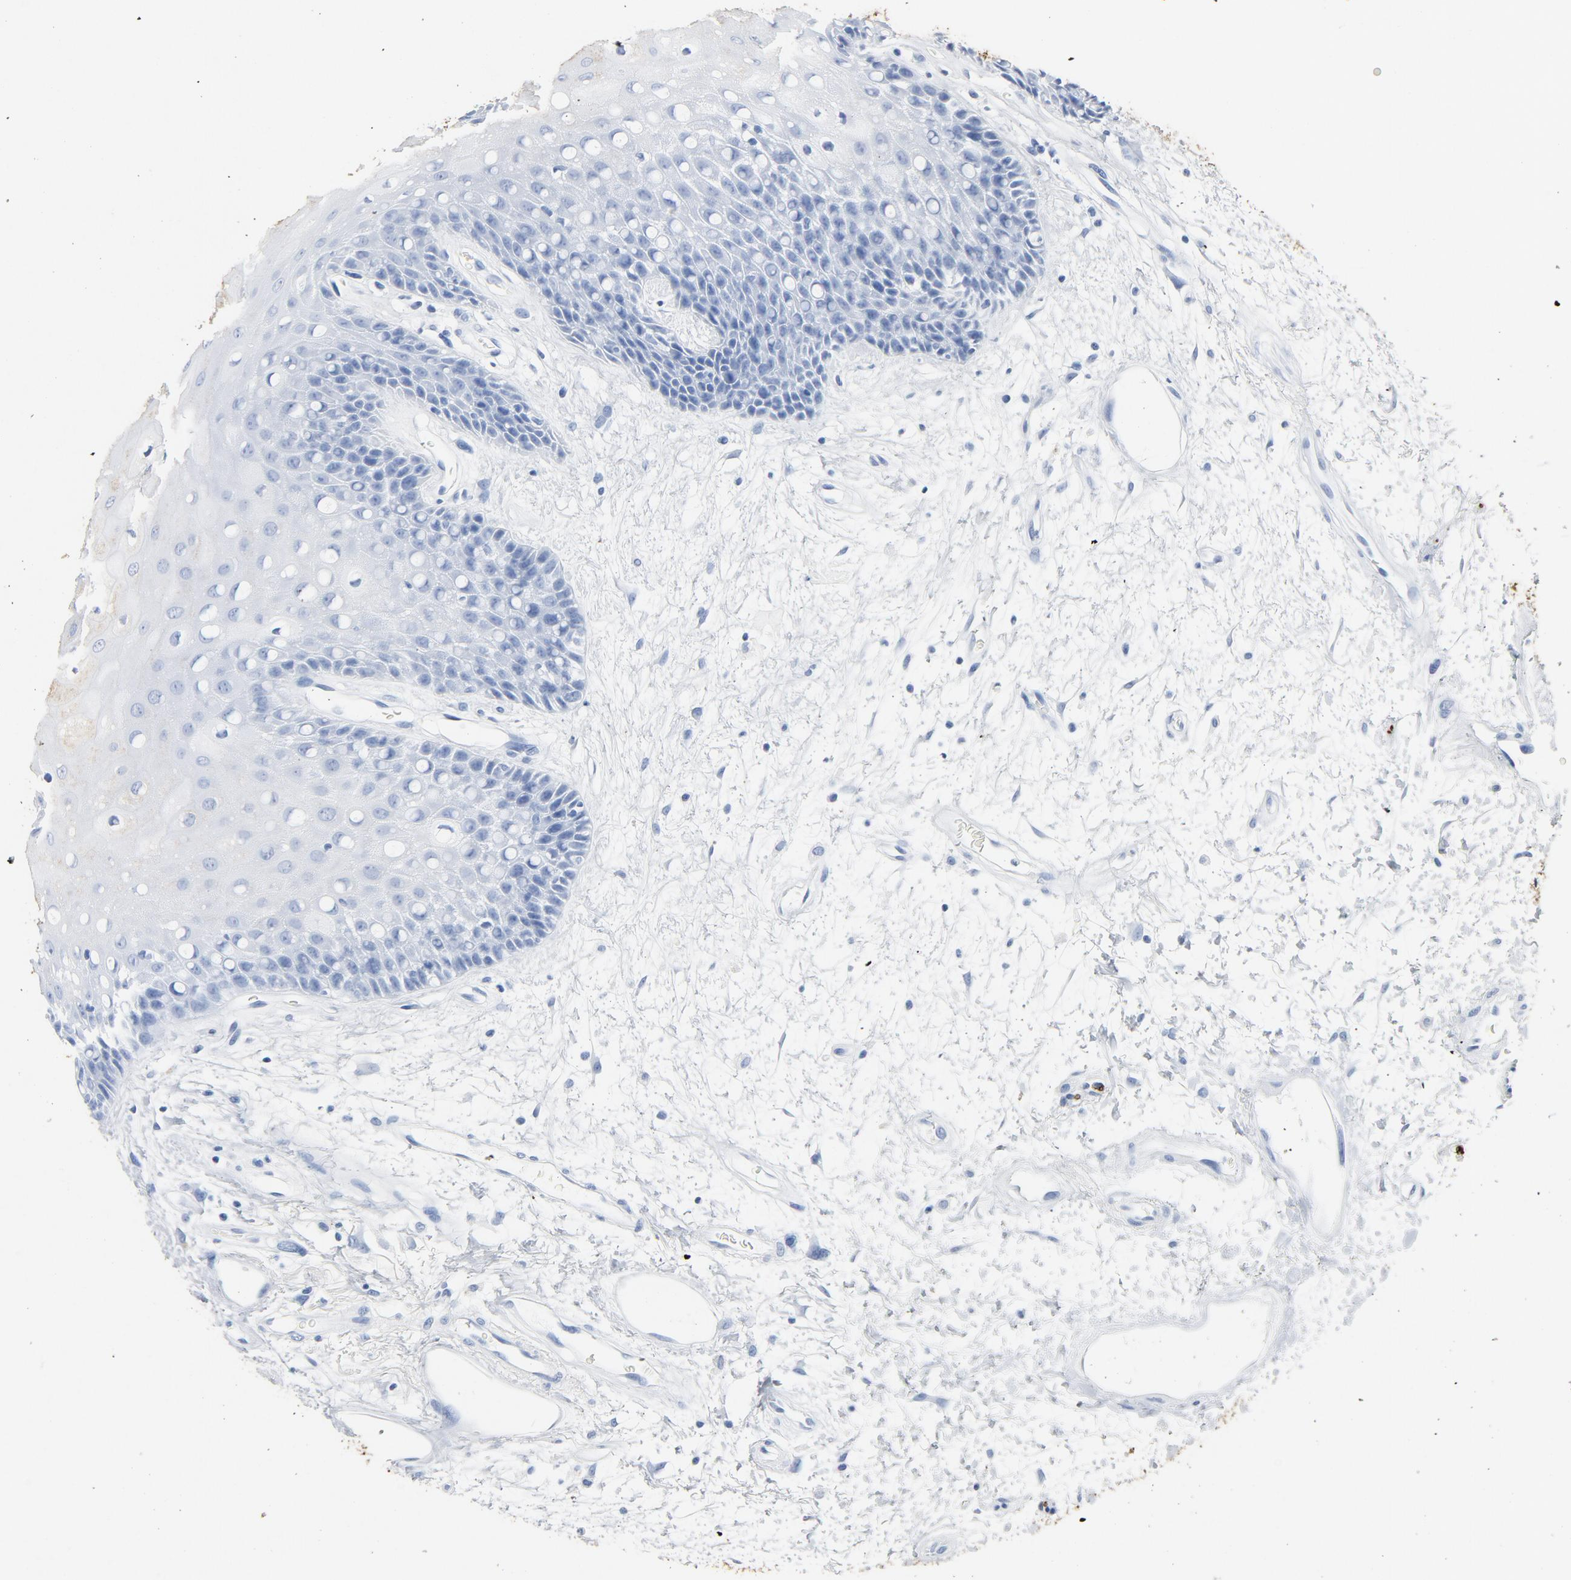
{"staining": {"intensity": "negative", "quantity": "none", "location": "none"}, "tissue": "oral mucosa", "cell_type": "Squamous epithelial cells", "image_type": "normal", "snomed": [{"axis": "morphology", "description": "Normal tissue, NOS"}, {"axis": "morphology", "description": "Squamous cell carcinoma, NOS"}, {"axis": "topography", "description": "Skeletal muscle"}, {"axis": "topography", "description": "Oral tissue"}, {"axis": "topography", "description": "Head-Neck"}], "caption": "Immunohistochemistry photomicrograph of benign oral mucosa: human oral mucosa stained with DAB displays no significant protein positivity in squamous epithelial cells.", "gene": "PTPRB", "patient": {"sex": "female", "age": 84}}